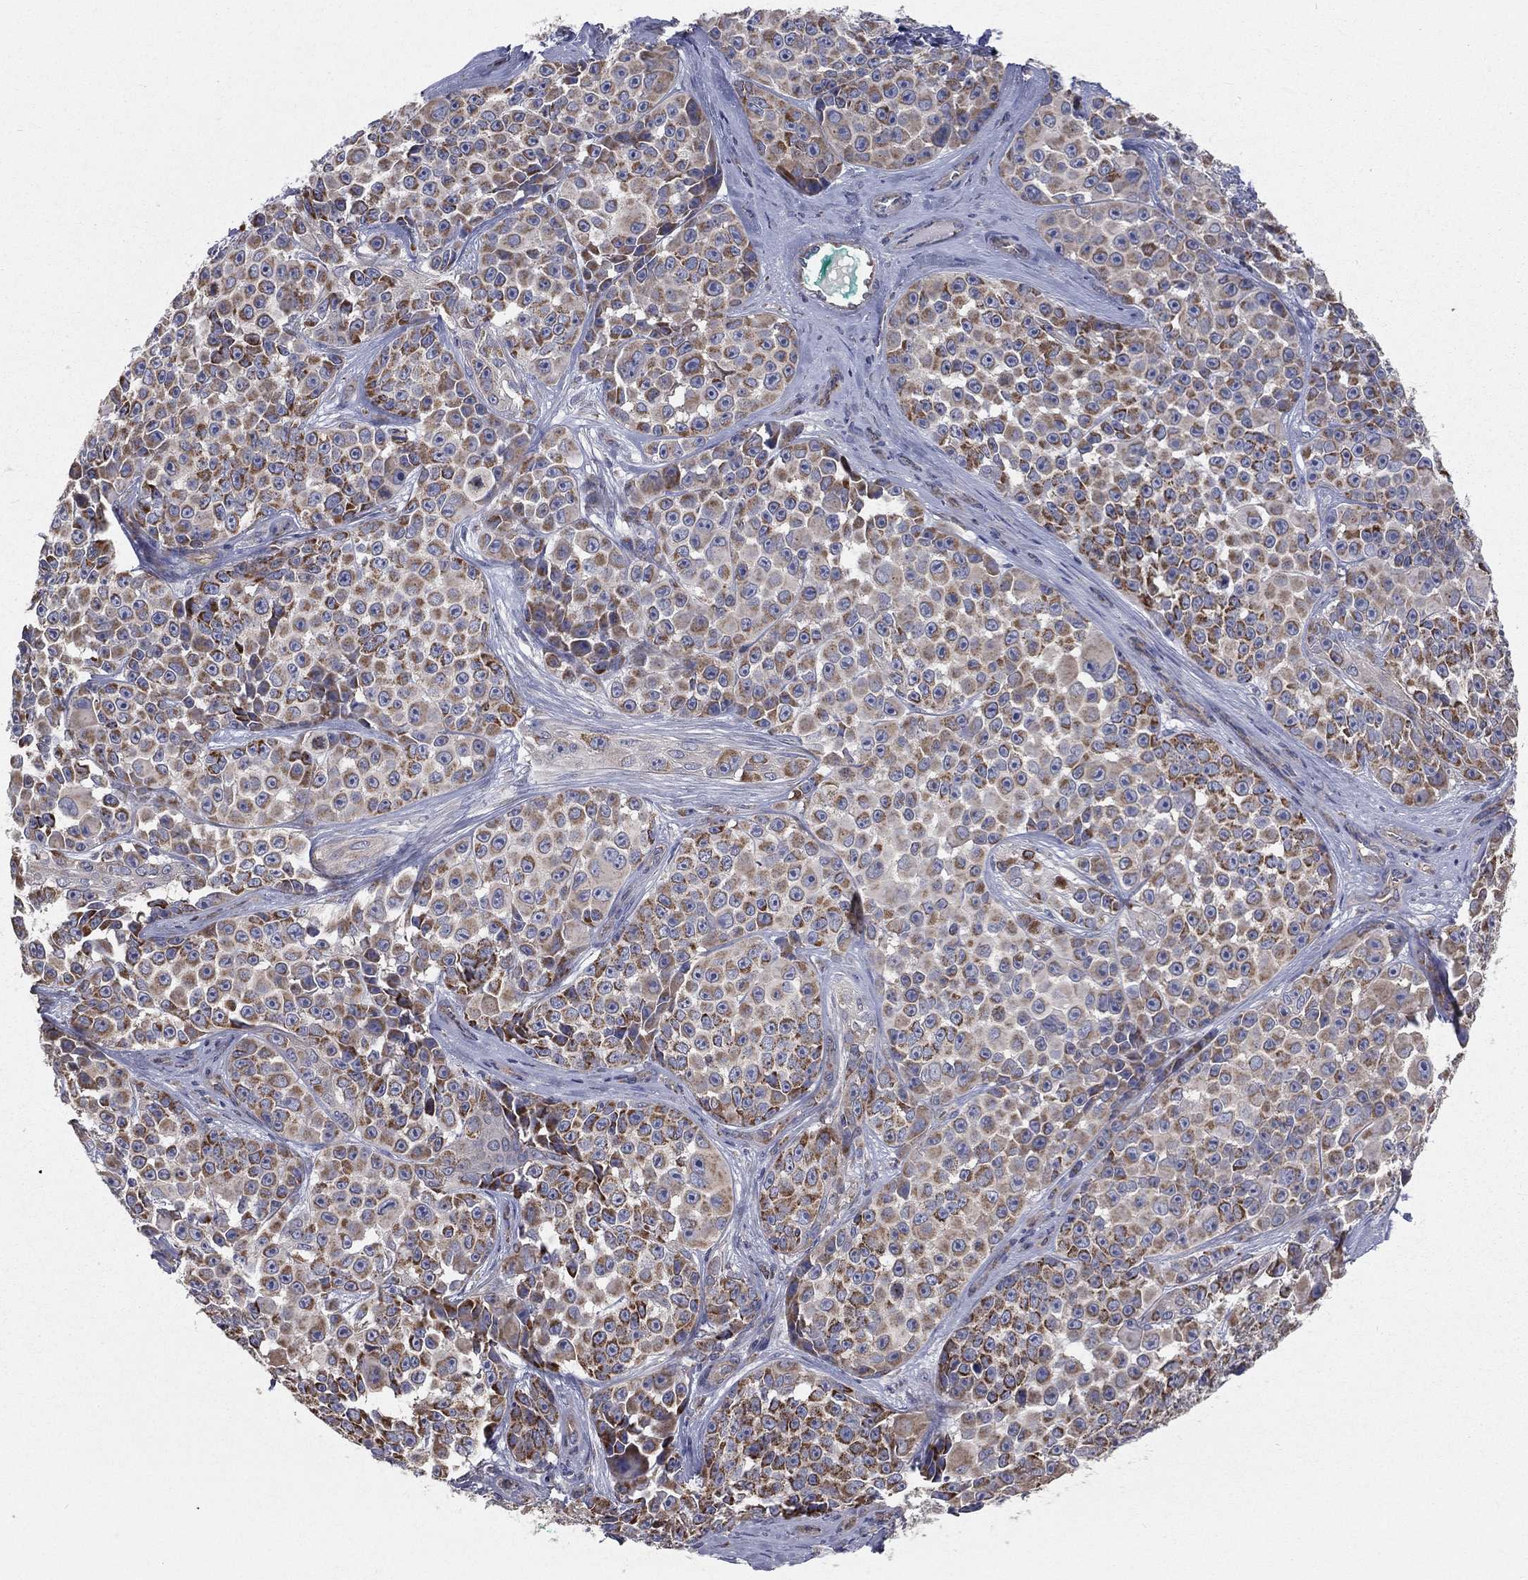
{"staining": {"intensity": "moderate", "quantity": ">75%", "location": "cytoplasmic/membranous"}, "tissue": "melanoma", "cell_type": "Tumor cells", "image_type": "cancer", "snomed": [{"axis": "morphology", "description": "Malignant melanoma, NOS"}, {"axis": "topography", "description": "Skin"}], "caption": "A histopathology image of malignant melanoma stained for a protein displays moderate cytoplasmic/membranous brown staining in tumor cells. (DAB IHC, brown staining for protein, blue staining for nuclei).", "gene": "HADH", "patient": {"sex": "female", "age": 88}}